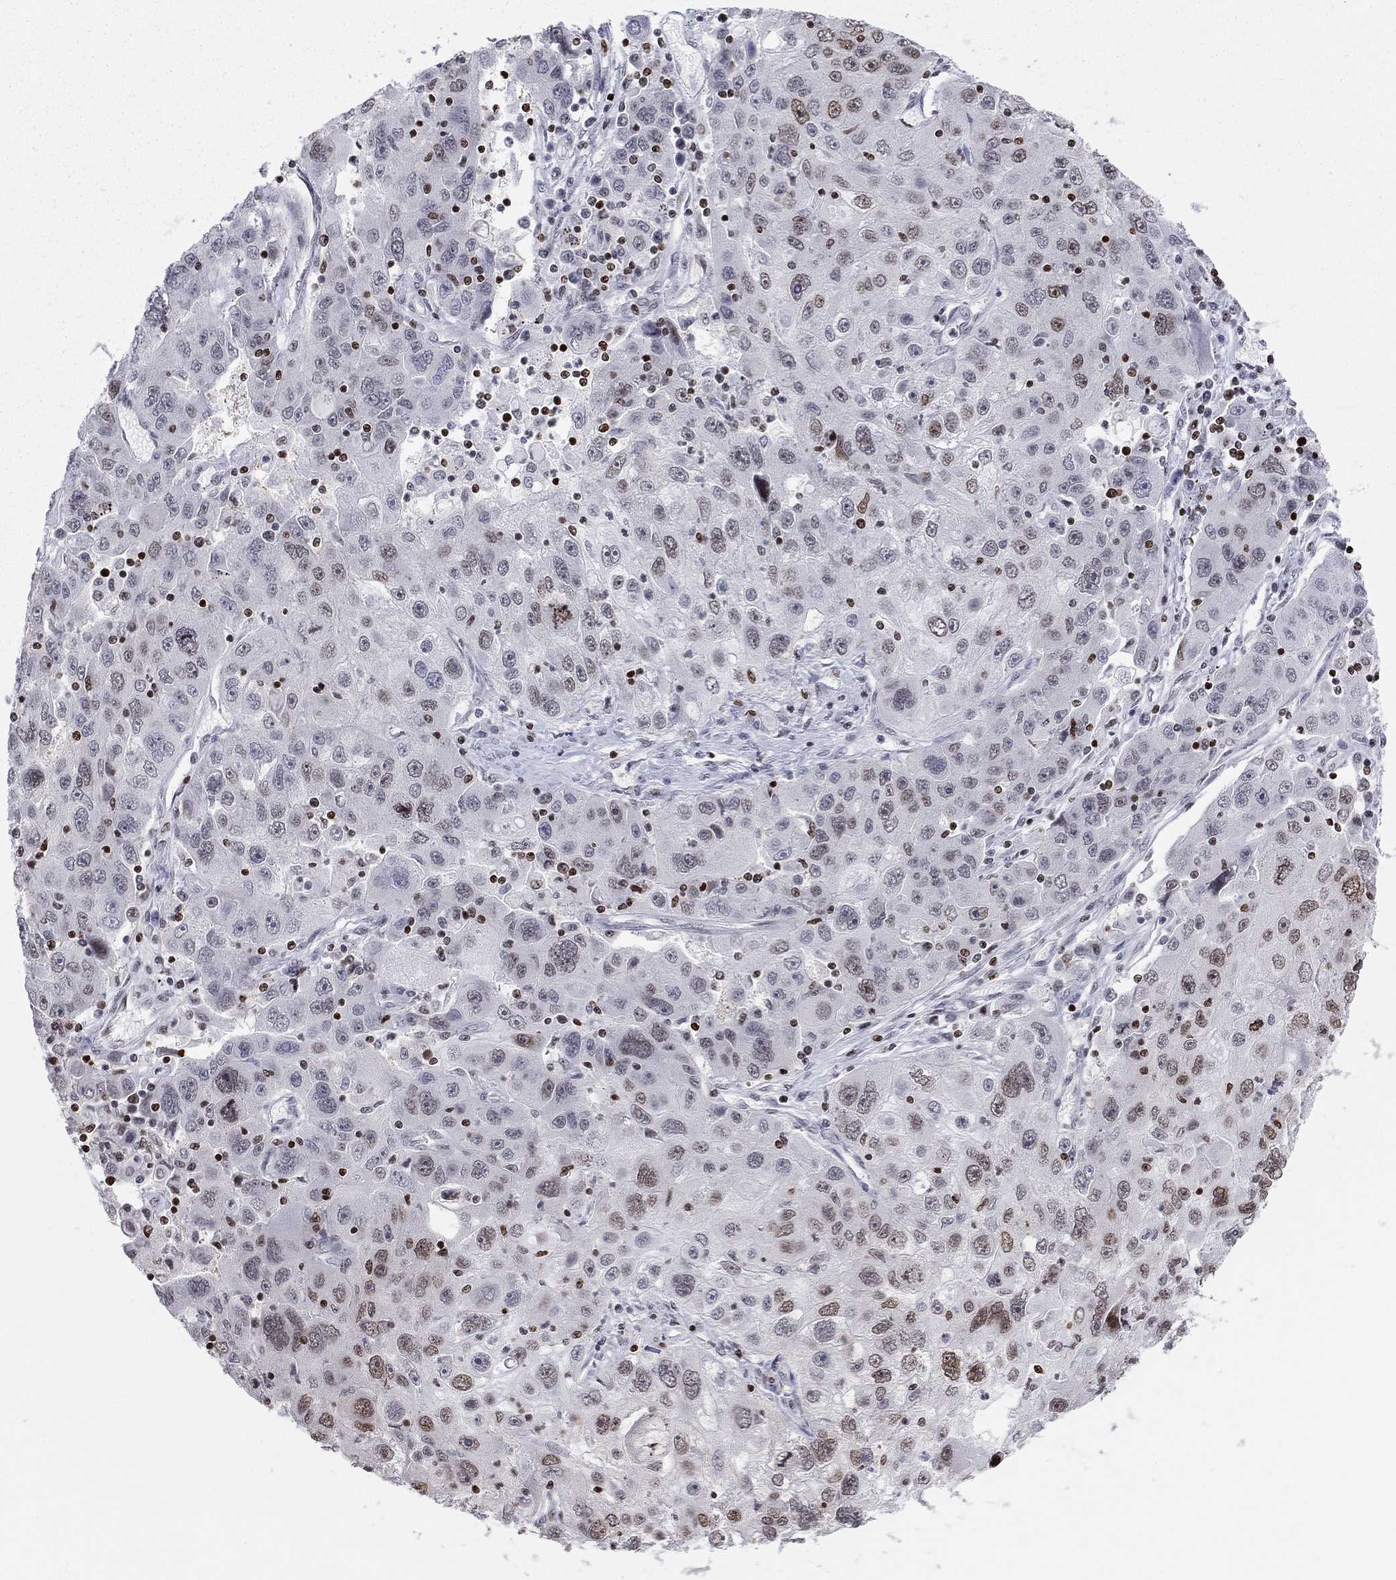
{"staining": {"intensity": "weak", "quantity": "<25%", "location": "nuclear"}, "tissue": "stomach cancer", "cell_type": "Tumor cells", "image_type": "cancer", "snomed": [{"axis": "morphology", "description": "Adenocarcinoma, NOS"}, {"axis": "topography", "description": "Stomach"}], "caption": "Protein analysis of stomach cancer displays no significant positivity in tumor cells.", "gene": "H2AX", "patient": {"sex": "male", "age": 56}}